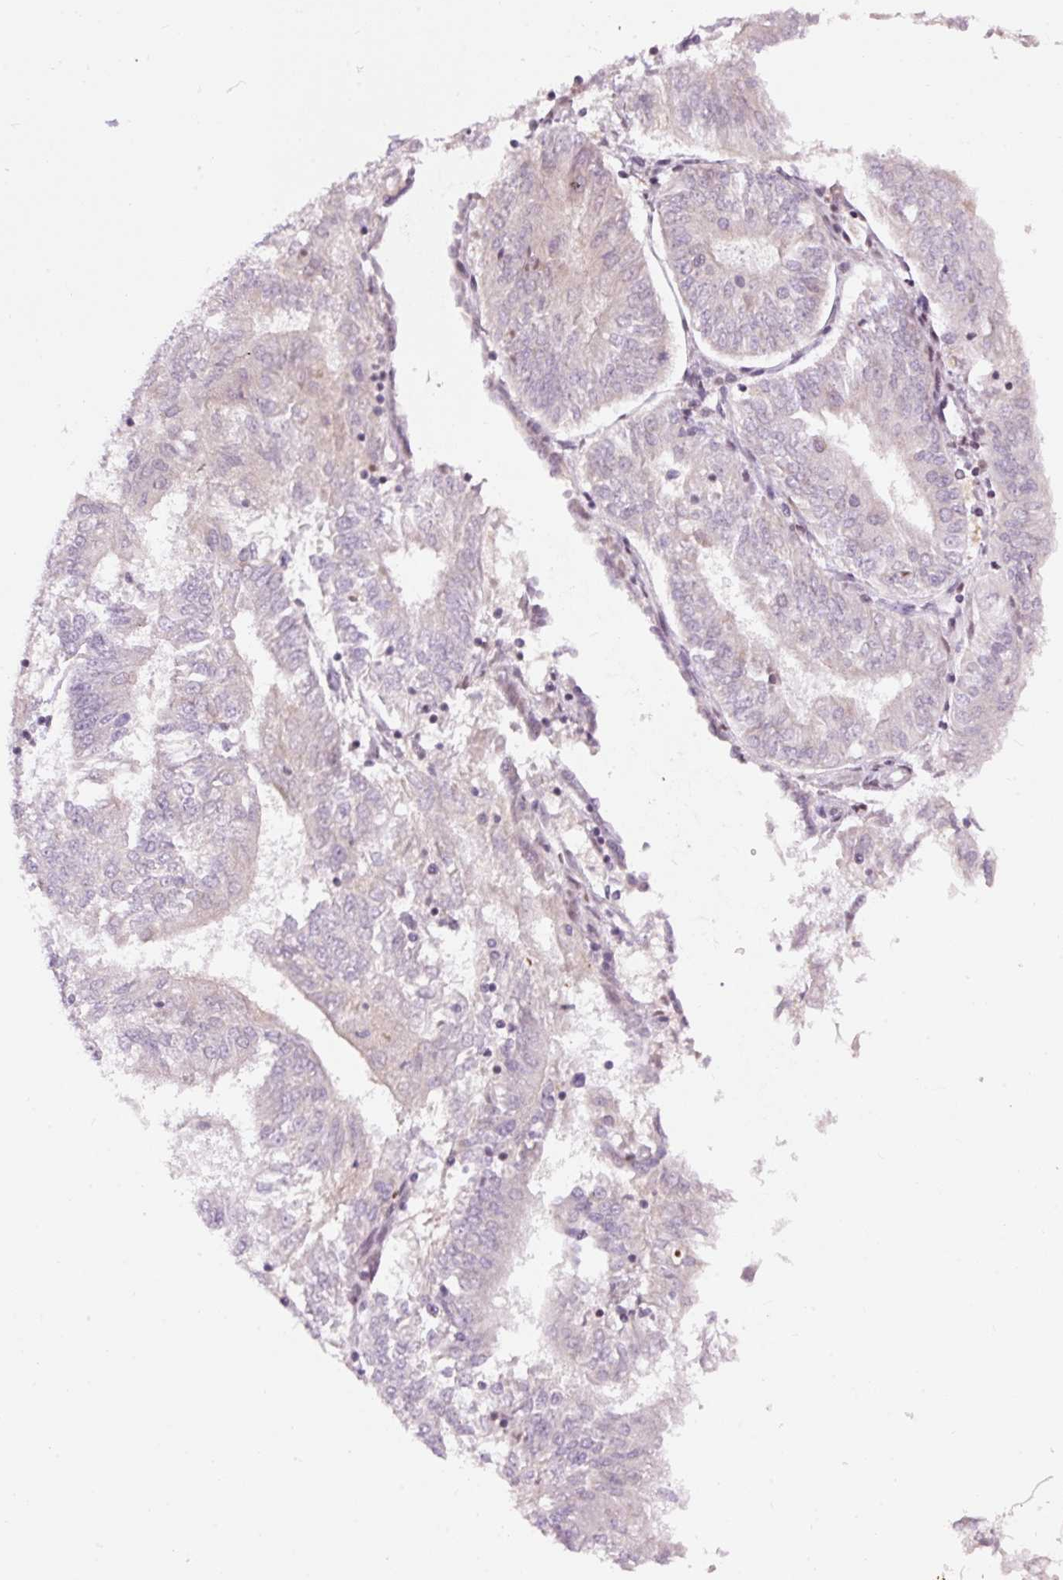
{"staining": {"intensity": "negative", "quantity": "none", "location": "none"}, "tissue": "endometrial cancer", "cell_type": "Tumor cells", "image_type": "cancer", "snomed": [{"axis": "morphology", "description": "Adenocarcinoma, NOS"}, {"axis": "topography", "description": "Endometrium"}], "caption": "This is an immunohistochemistry (IHC) image of human adenocarcinoma (endometrial). There is no positivity in tumor cells.", "gene": "ABHD11", "patient": {"sex": "female", "age": 58}}